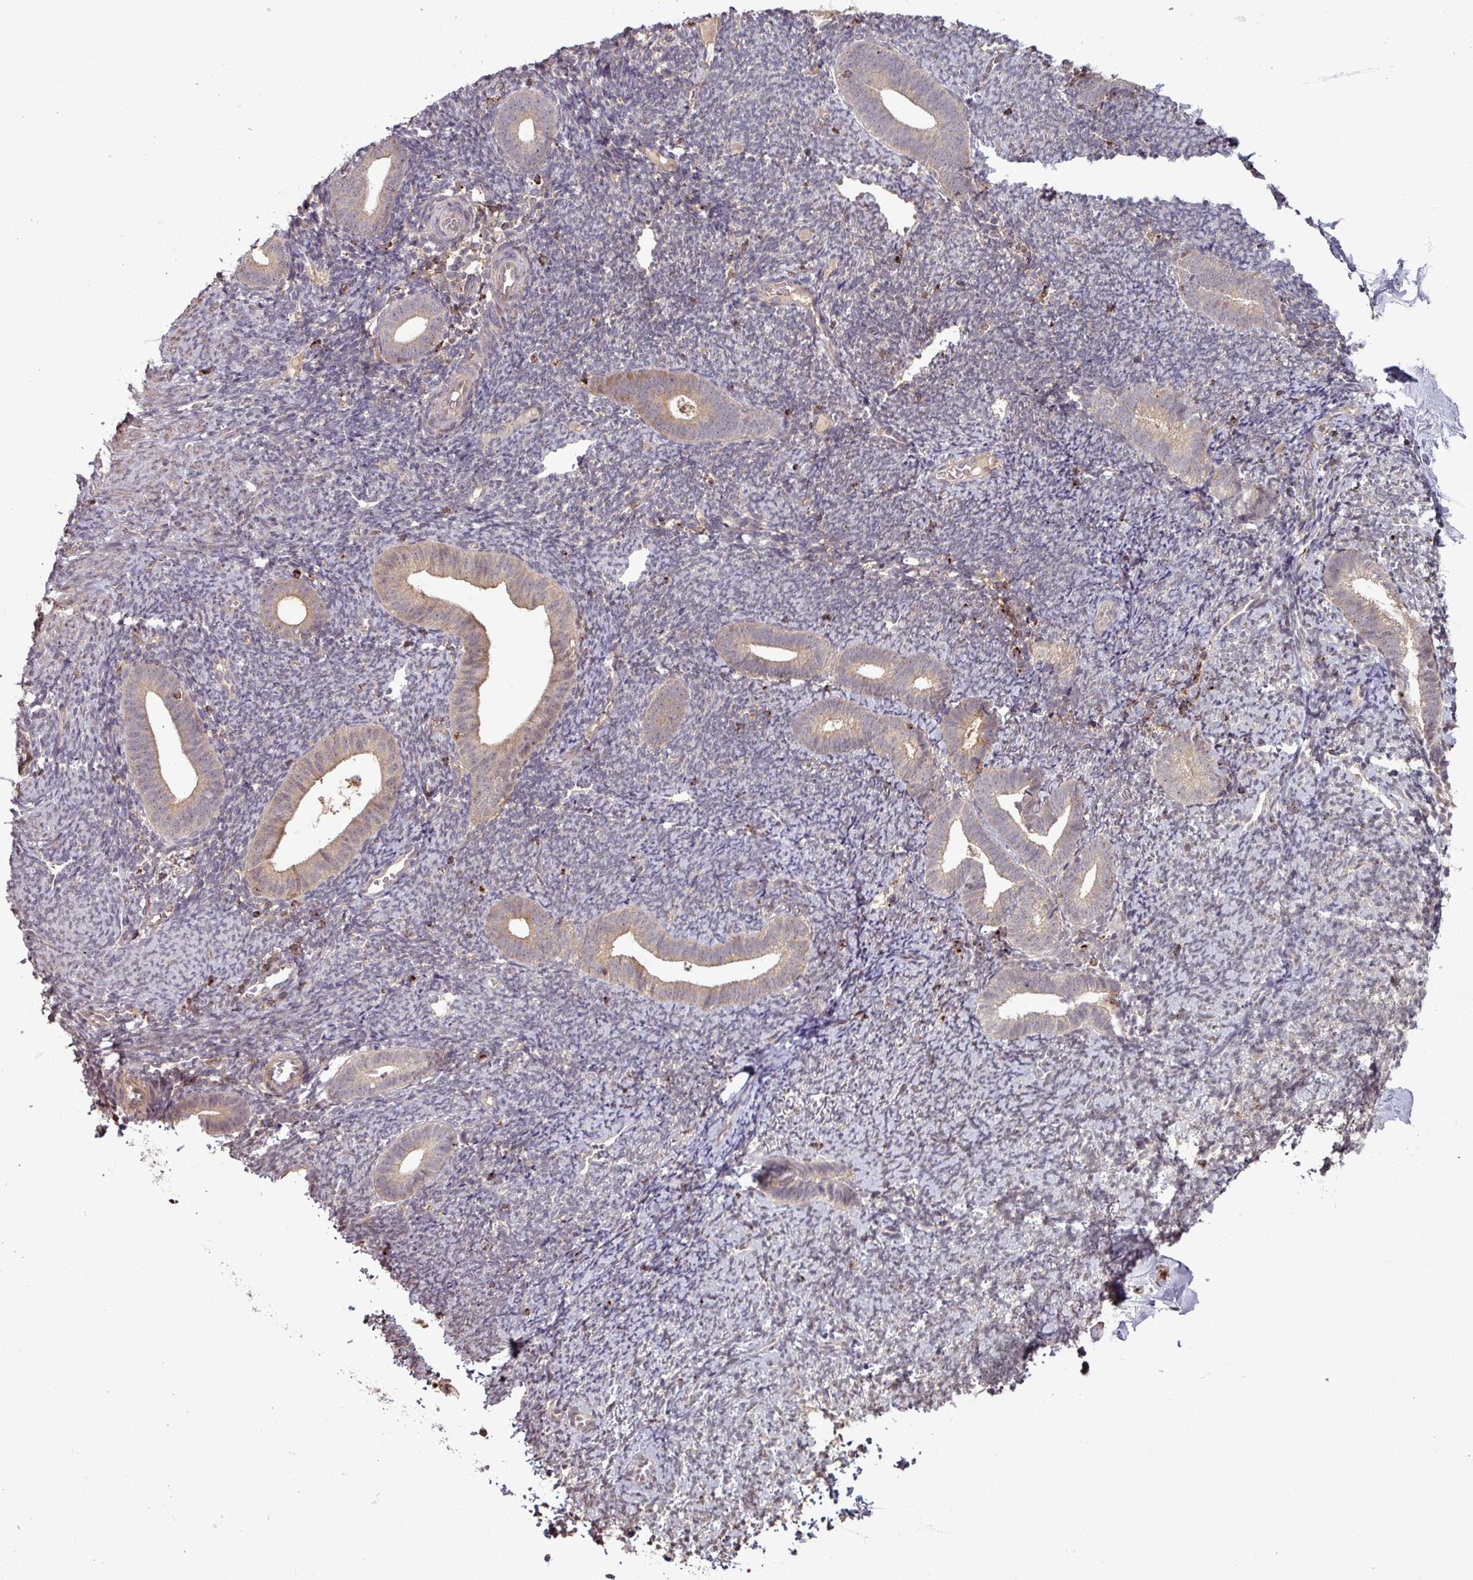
{"staining": {"intensity": "negative", "quantity": "none", "location": "none"}, "tissue": "endometrium", "cell_type": "Cells in endometrial stroma", "image_type": "normal", "snomed": [{"axis": "morphology", "description": "Normal tissue, NOS"}, {"axis": "topography", "description": "Endometrium"}], "caption": "DAB immunohistochemical staining of normal endometrium shows no significant expression in cells in endometrial stroma.", "gene": "OR6B1", "patient": {"sex": "female", "age": 39}}